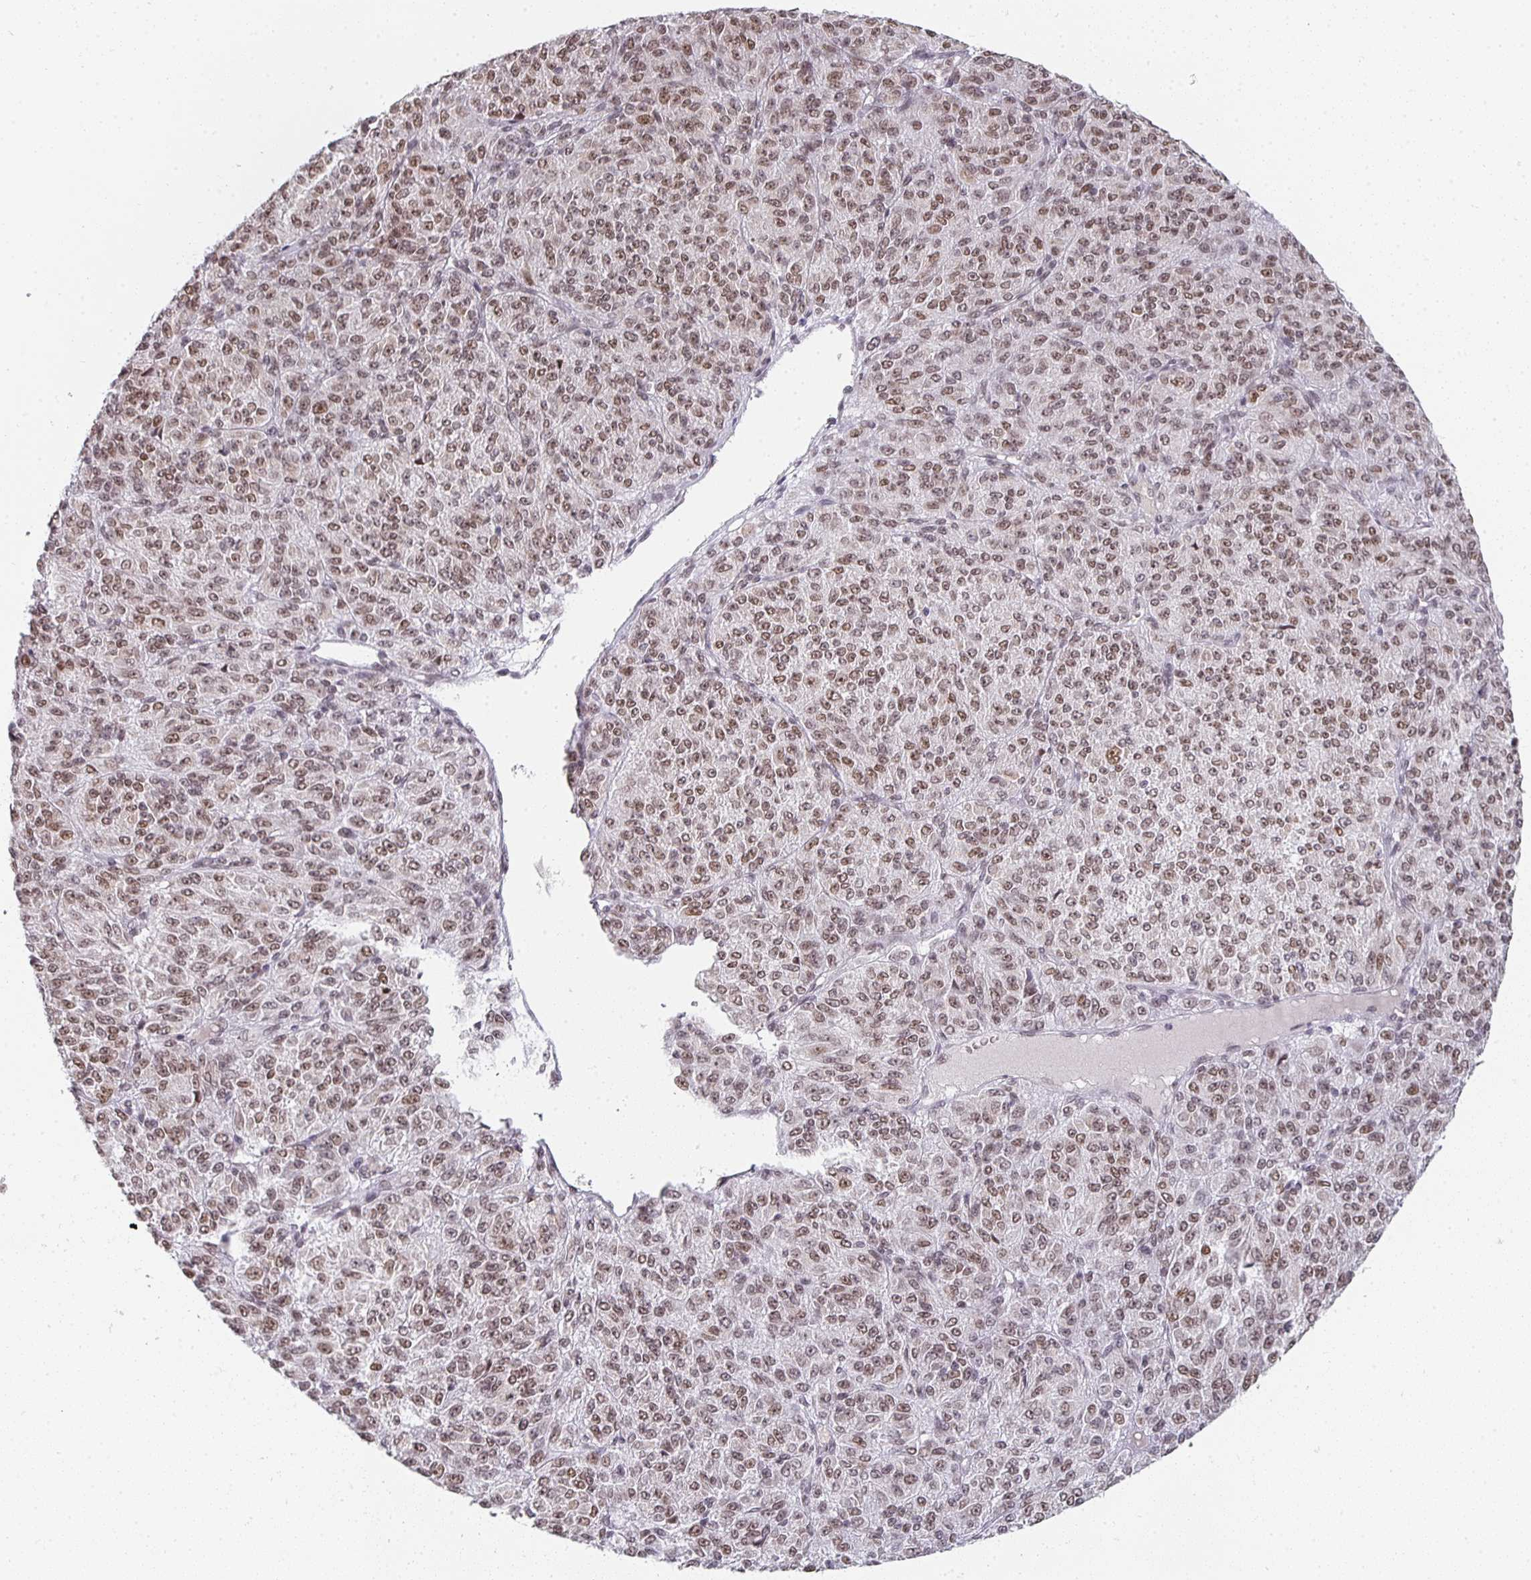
{"staining": {"intensity": "moderate", "quantity": ">75%", "location": "nuclear"}, "tissue": "melanoma", "cell_type": "Tumor cells", "image_type": "cancer", "snomed": [{"axis": "morphology", "description": "Malignant melanoma, Metastatic site"}, {"axis": "topography", "description": "Brain"}], "caption": "Approximately >75% of tumor cells in malignant melanoma (metastatic site) show moderate nuclear protein staining as visualized by brown immunohistochemical staining.", "gene": "SMARCA2", "patient": {"sex": "female", "age": 56}}